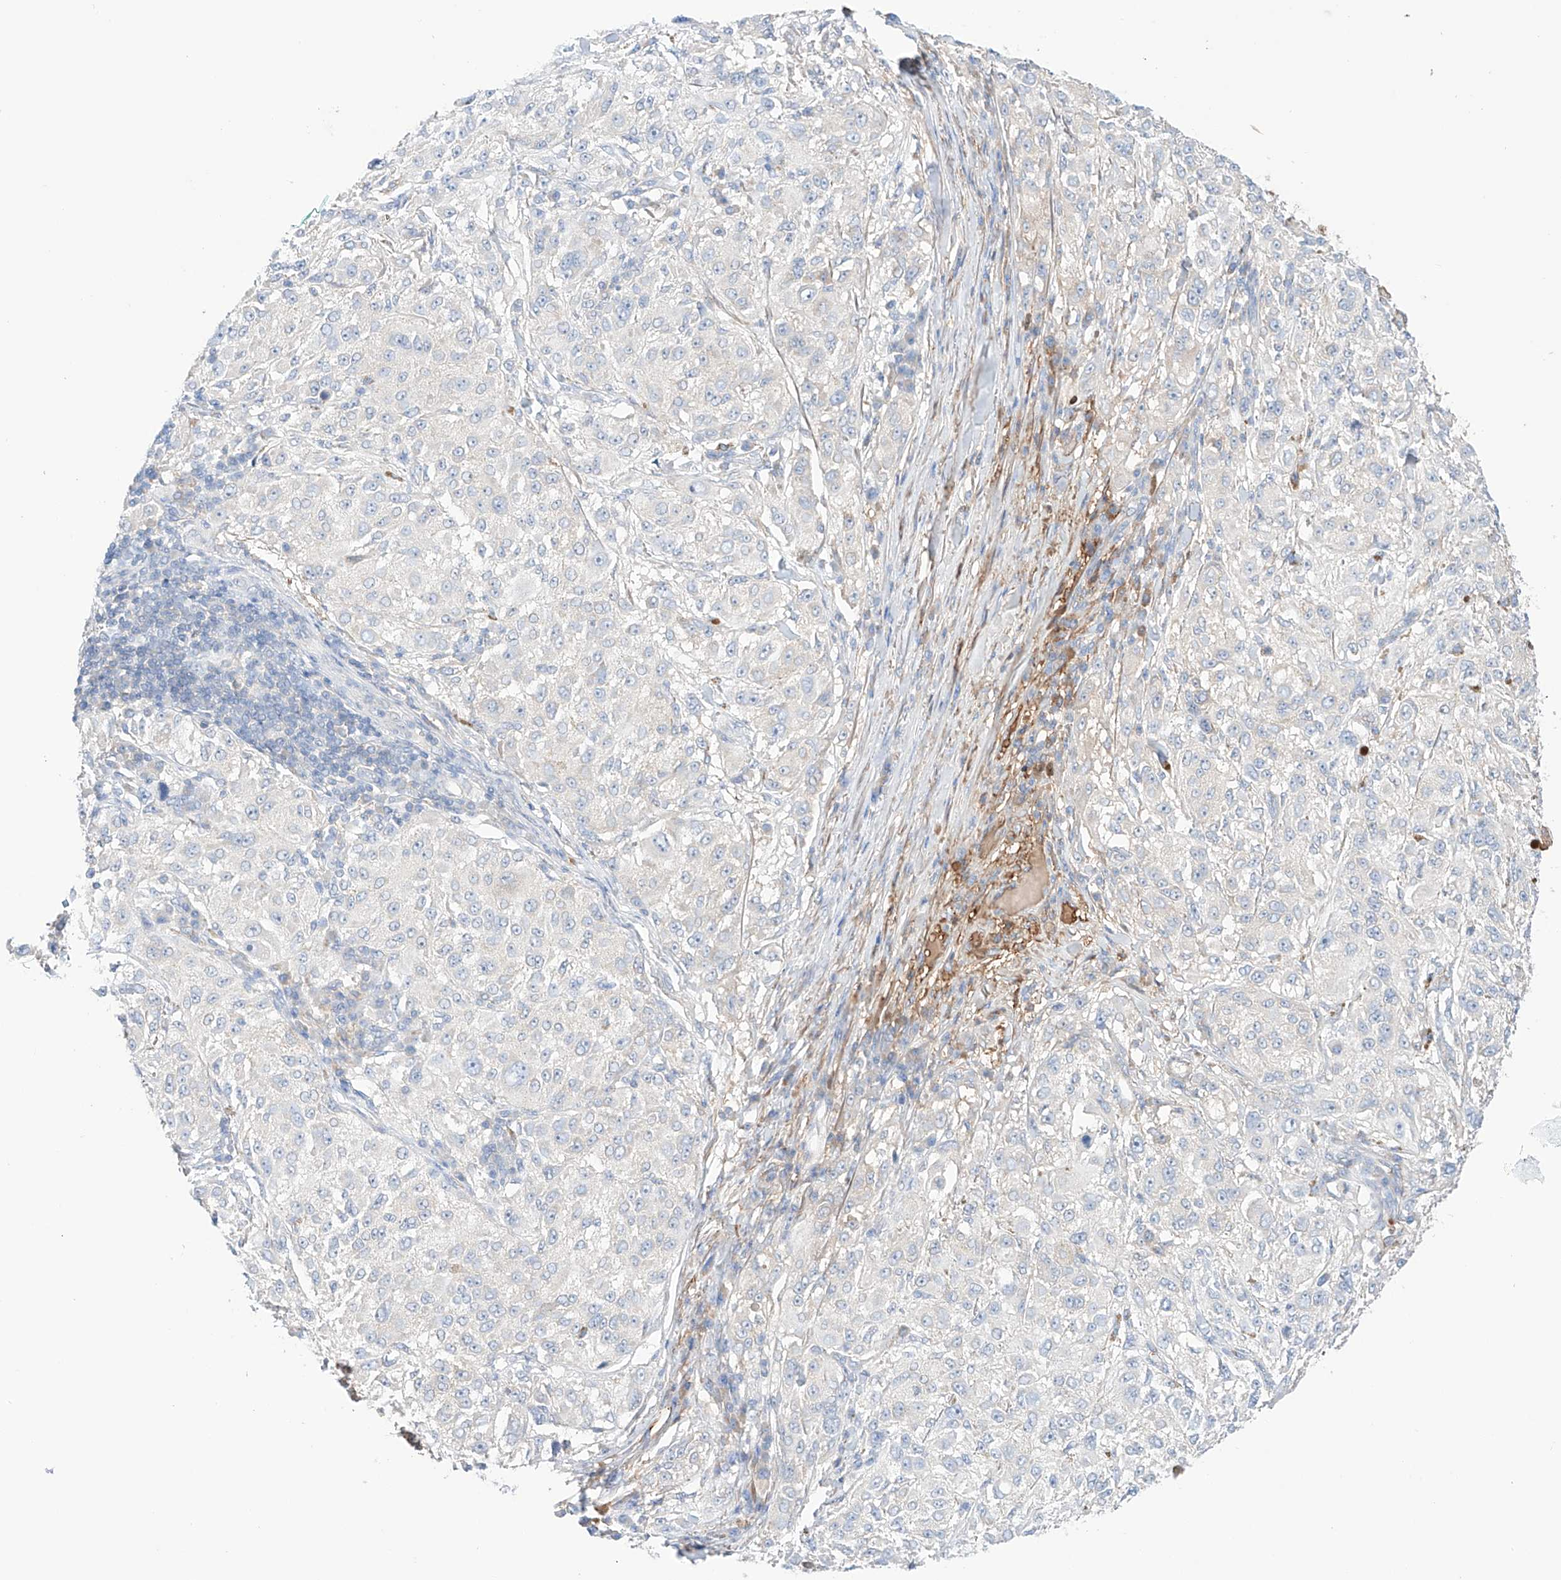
{"staining": {"intensity": "negative", "quantity": "none", "location": "none"}, "tissue": "melanoma", "cell_type": "Tumor cells", "image_type": "cancer", "snomed": [{"axis": "morphology", "description": "Necrosis, NOS"}, {"axis": "morphology", "description": "Malignant melanoma, NOS"}, {"axis": "topography", "description": "Skin"}], "caption": "Photomicrograph shows no protein positivity in tumor cells of melanoma tissue. The staining is performed using DAB brown chromogen with nuclei counter-stained in using hematoxylin.", "gene": "PGGT1B", "patient": {"sex": "female", "age": 87}}